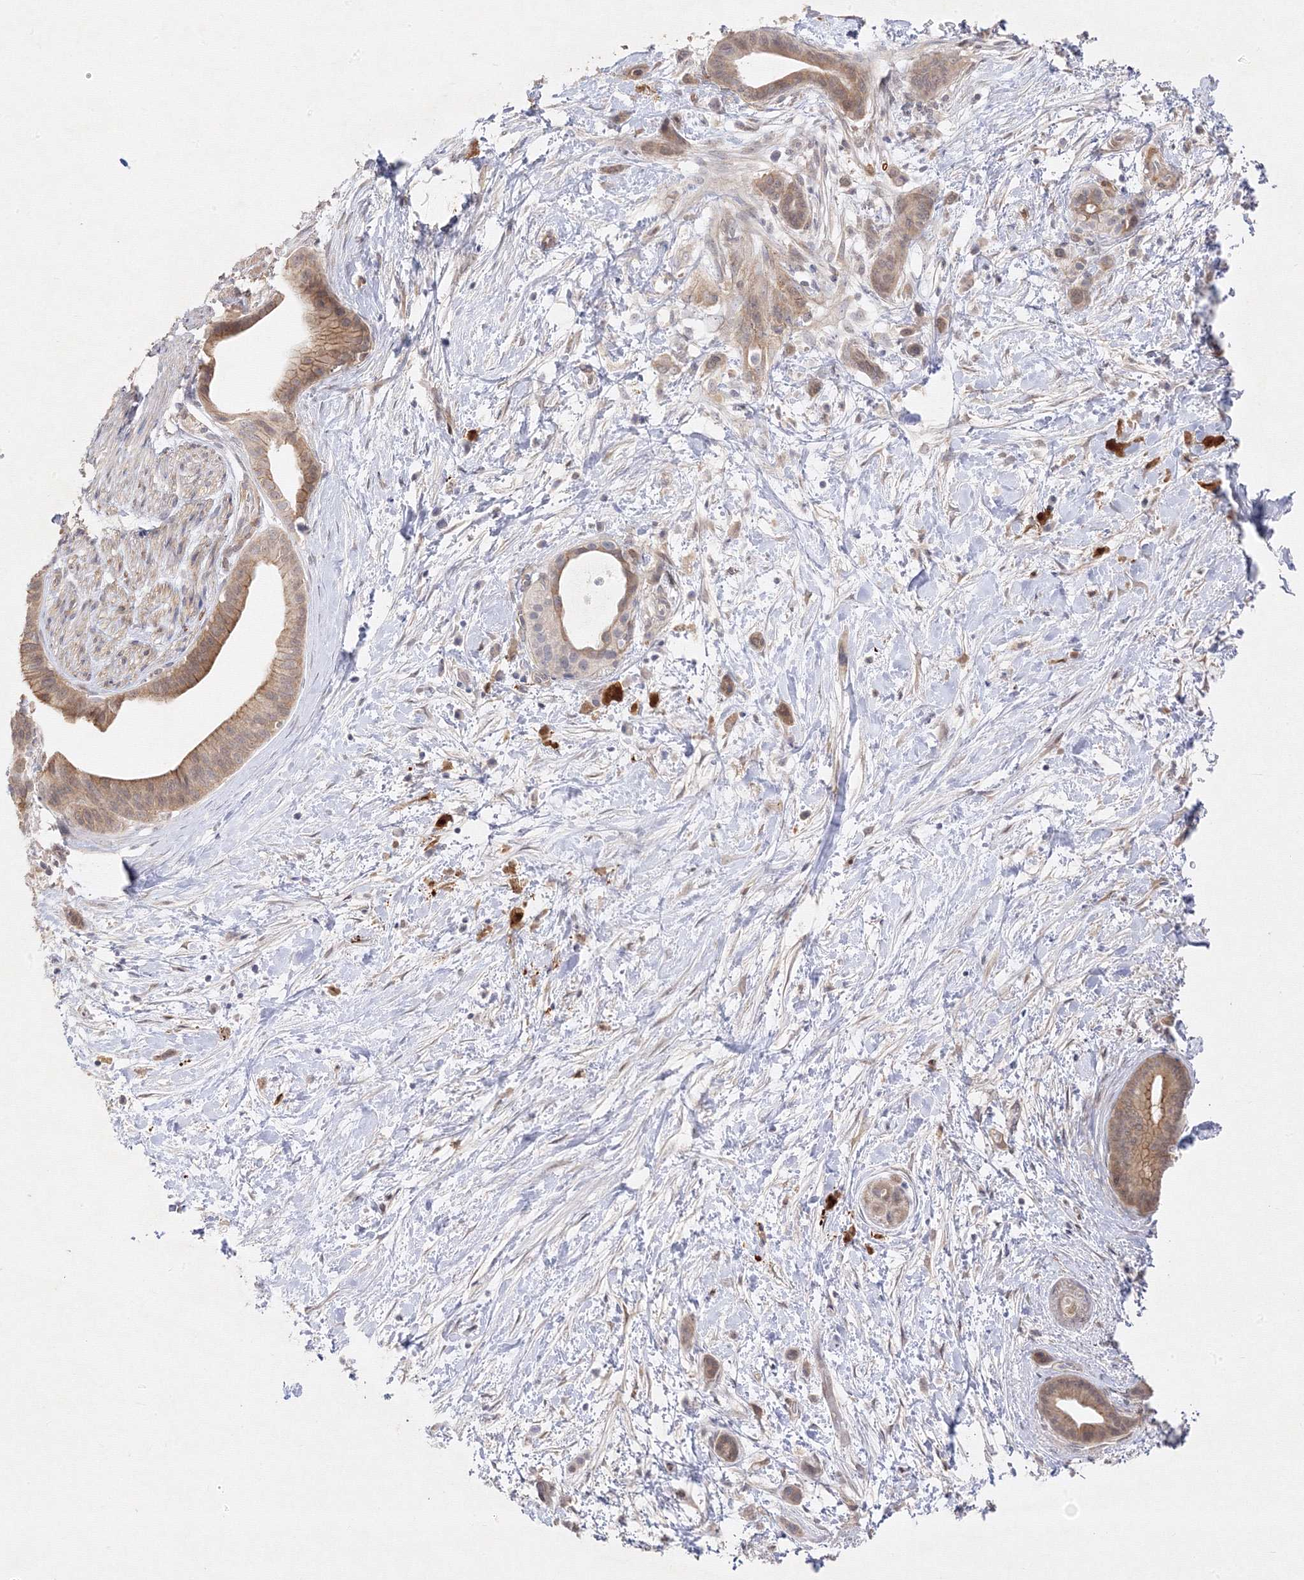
{"staining": {"intensity": "moderate", "quantity": ">75%", "location": "cytoplasmic/membranous"}, "tissue": "pancreatic cancer", "cell_type": "Tumor cells", "image_type": "cancer", "snomed": [{"axis": "morphology", "description": "Normal tissue, NOS"}, {"axis": "morphology", "description": "Adenocarcinoma, NOS"}, {"axis": "topography", "description": "Pancreas"}, {"axis": "topography", "description": "Peripheral nerve tissue"}], "caption": "This is a micrograph of IHC staining of adenocarcinoma (pancreatic), which shows moderate expression in the cytoplasmic/membranous of tumor cells.", "gene": "C2CD2", "patient": {"sex": "female", "age": 63}}